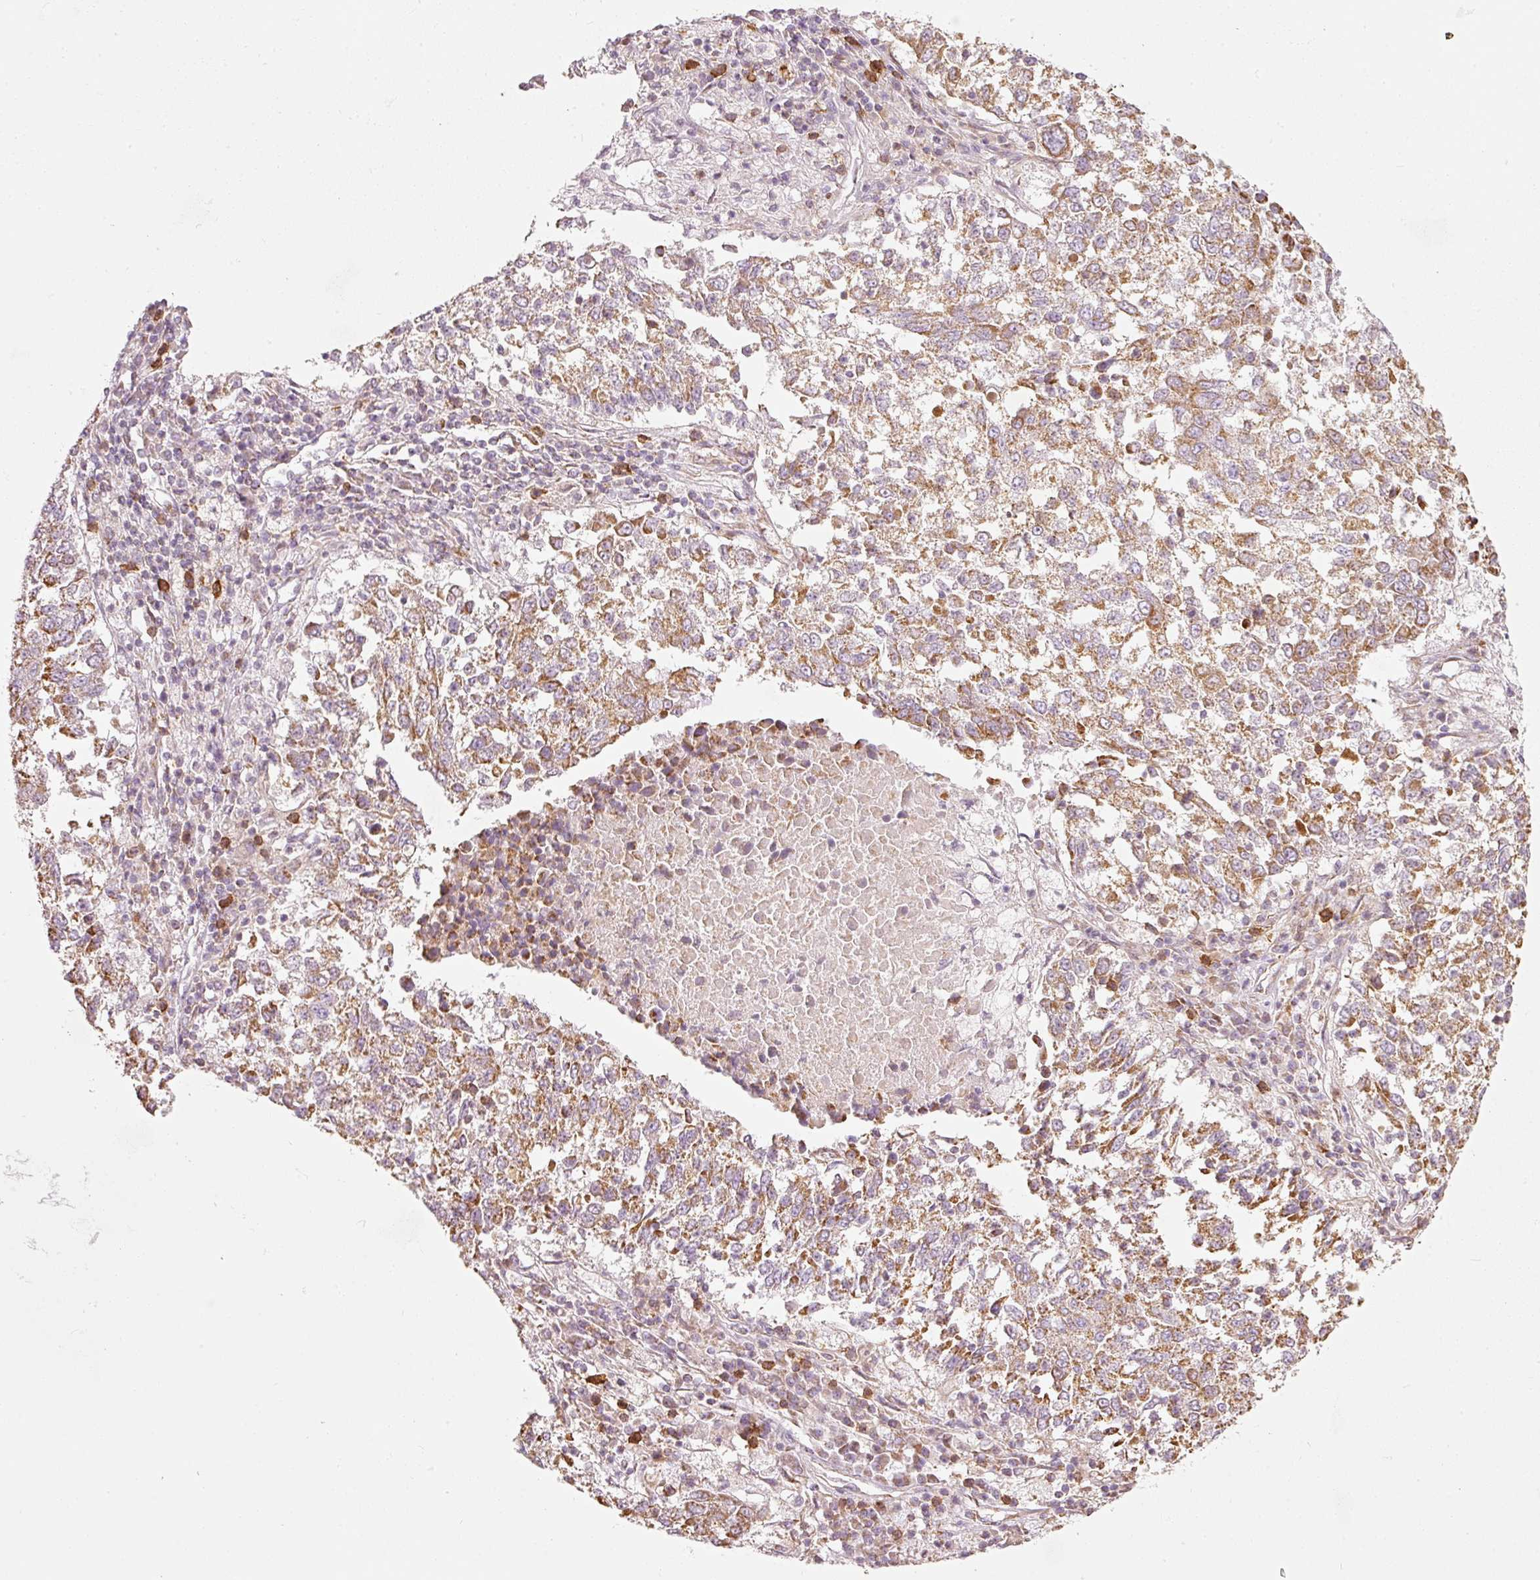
{"staining": {"intensity": "moderate", "quantity": ">75%", "location": "cytoplasmic/membranous,nuclear"}, "tissue": "lung cancer", "cell_type": "Tumor cells", "image_type": "cancer", "snomed": [{"axis": "morphology", "description": "Squamous cell carcinoma, NOS"}, {"axis": "topography", "description": "Lung"}], "caption": "Squamous cell carcinoma (lung) tissue reveals moderate cytoplasmic/membranous and nuclear positivity in about >75% of tumor cells, visualized by immunohistochemistry.", "gene": "DUT", "patient": {"sex": "male", "age": 73}}